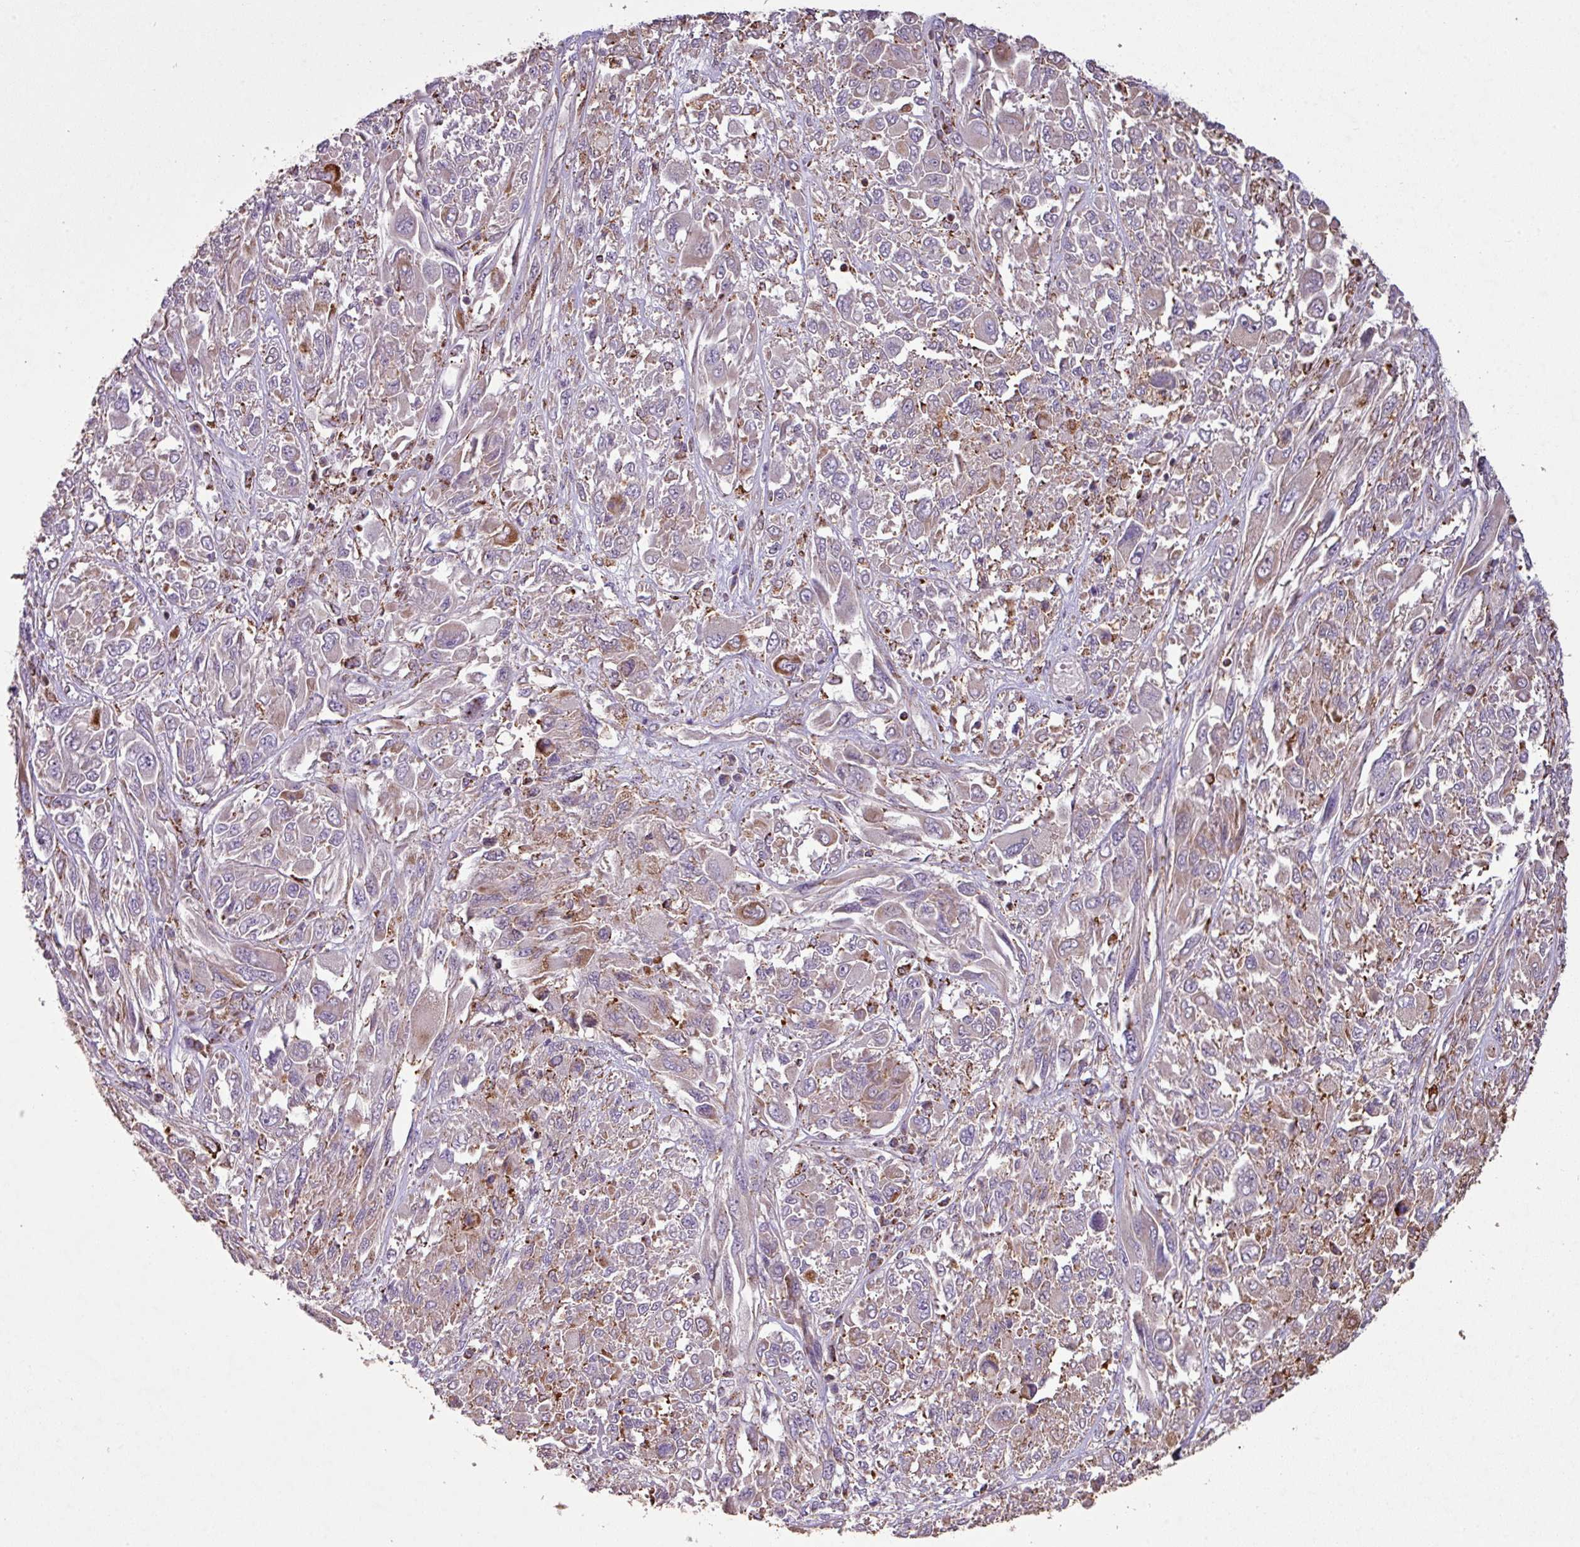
{"staining": {"intensity": "moderate", "quantity": "<25%", "location": "cytoplasmic/membranous"}, "tissue": "melanoma", "cell_type": "Tumor cells", "image_type": "cancer", "snomed": [{"axis": "morphology", "description": "Malignant melanoma, NOS"}, {"axis": "topography", "description": "Skin"}], "caption": "Immunohistochemistry (IHC) (DAB) staining of human melanoma shows moderate cytoplasmic/membranous protein staining in approximately <25% of tumor cells.", "gene": "SQOR", "patient": {"sex": "female", "age": 91}}